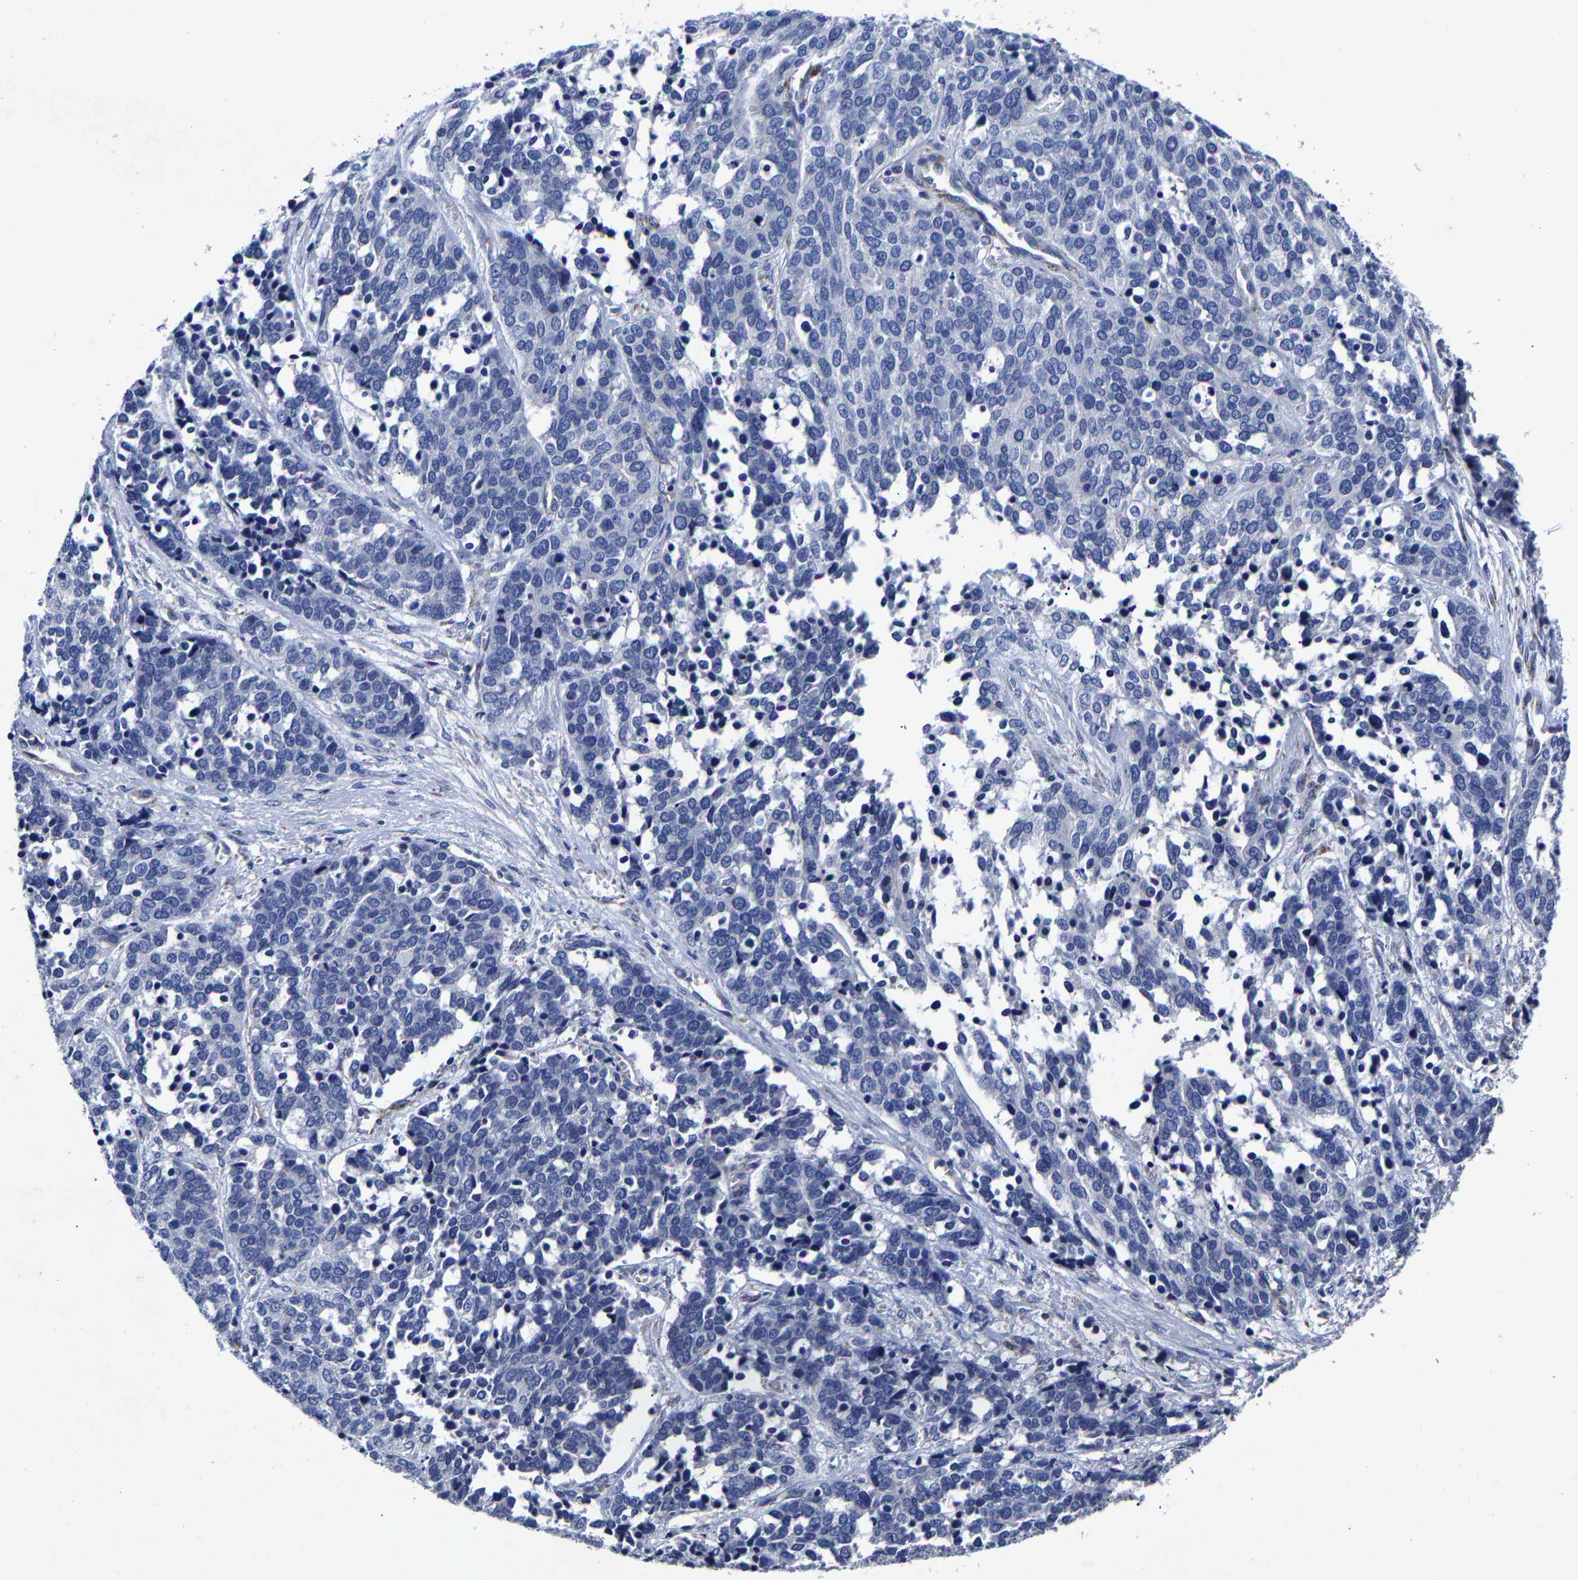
{"staining": {"intensity": "negative", "quantity": "none", "location": "none"}, "tissue": "ovarian cancer", "cell_type": "Tumor cells", "image_type": "cancer", "snomed": [{"axis": "morphology", "description": "Cystadenocarcinoma, serous, NOS"}, {"axis": "topography", "description": "Ovary"}], "caption": "The histopathology image reveals no significant staining in tumor cells of ovarian serous cystadenocarcinoma.", "gene": "AASS", "patient": {"sex": "female", "age": 44}}